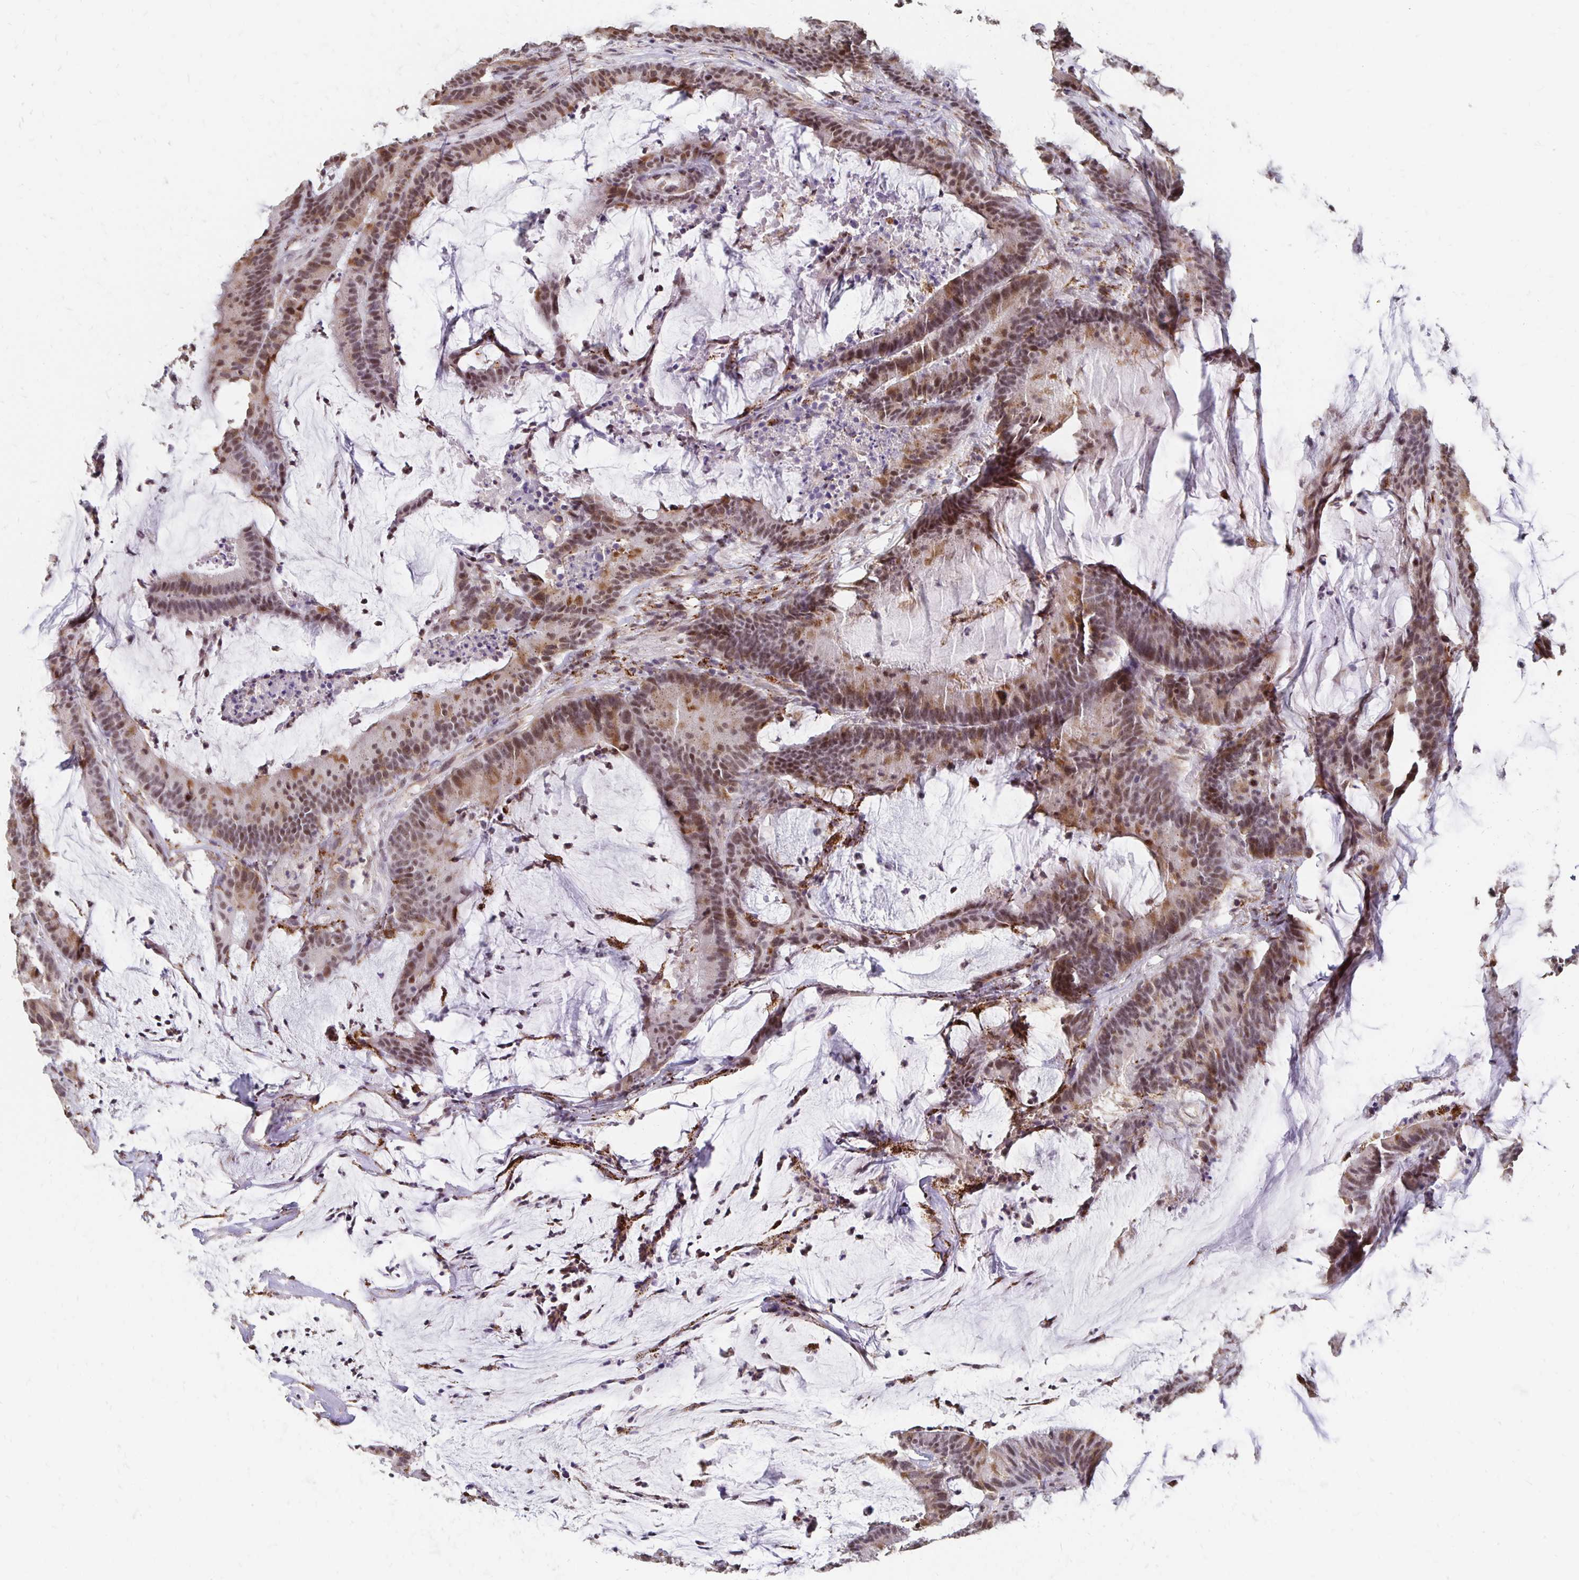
{"staining": {"intensity": "moderate", "quantity": ">75%", "location": "cytoplasmic/membranous,nuclear"}, "tissue": "colorectal cancer", "cell_type": "Tumor cells", "image_type": "cancer", "snomed": [{"axis": "morphology", "description": "Adenocarcinoma, NOS"}, {"axis": "topography", "description": "Colon"}], "caption": "This is an image of immunohistochemistry staining of colorectal cancer, which shows moderate expression in the cytoplasmic/membranous and nuclear of tumor cells.", "gene": "CLASRP", "patient": {"sex": "female", "age": 78}}